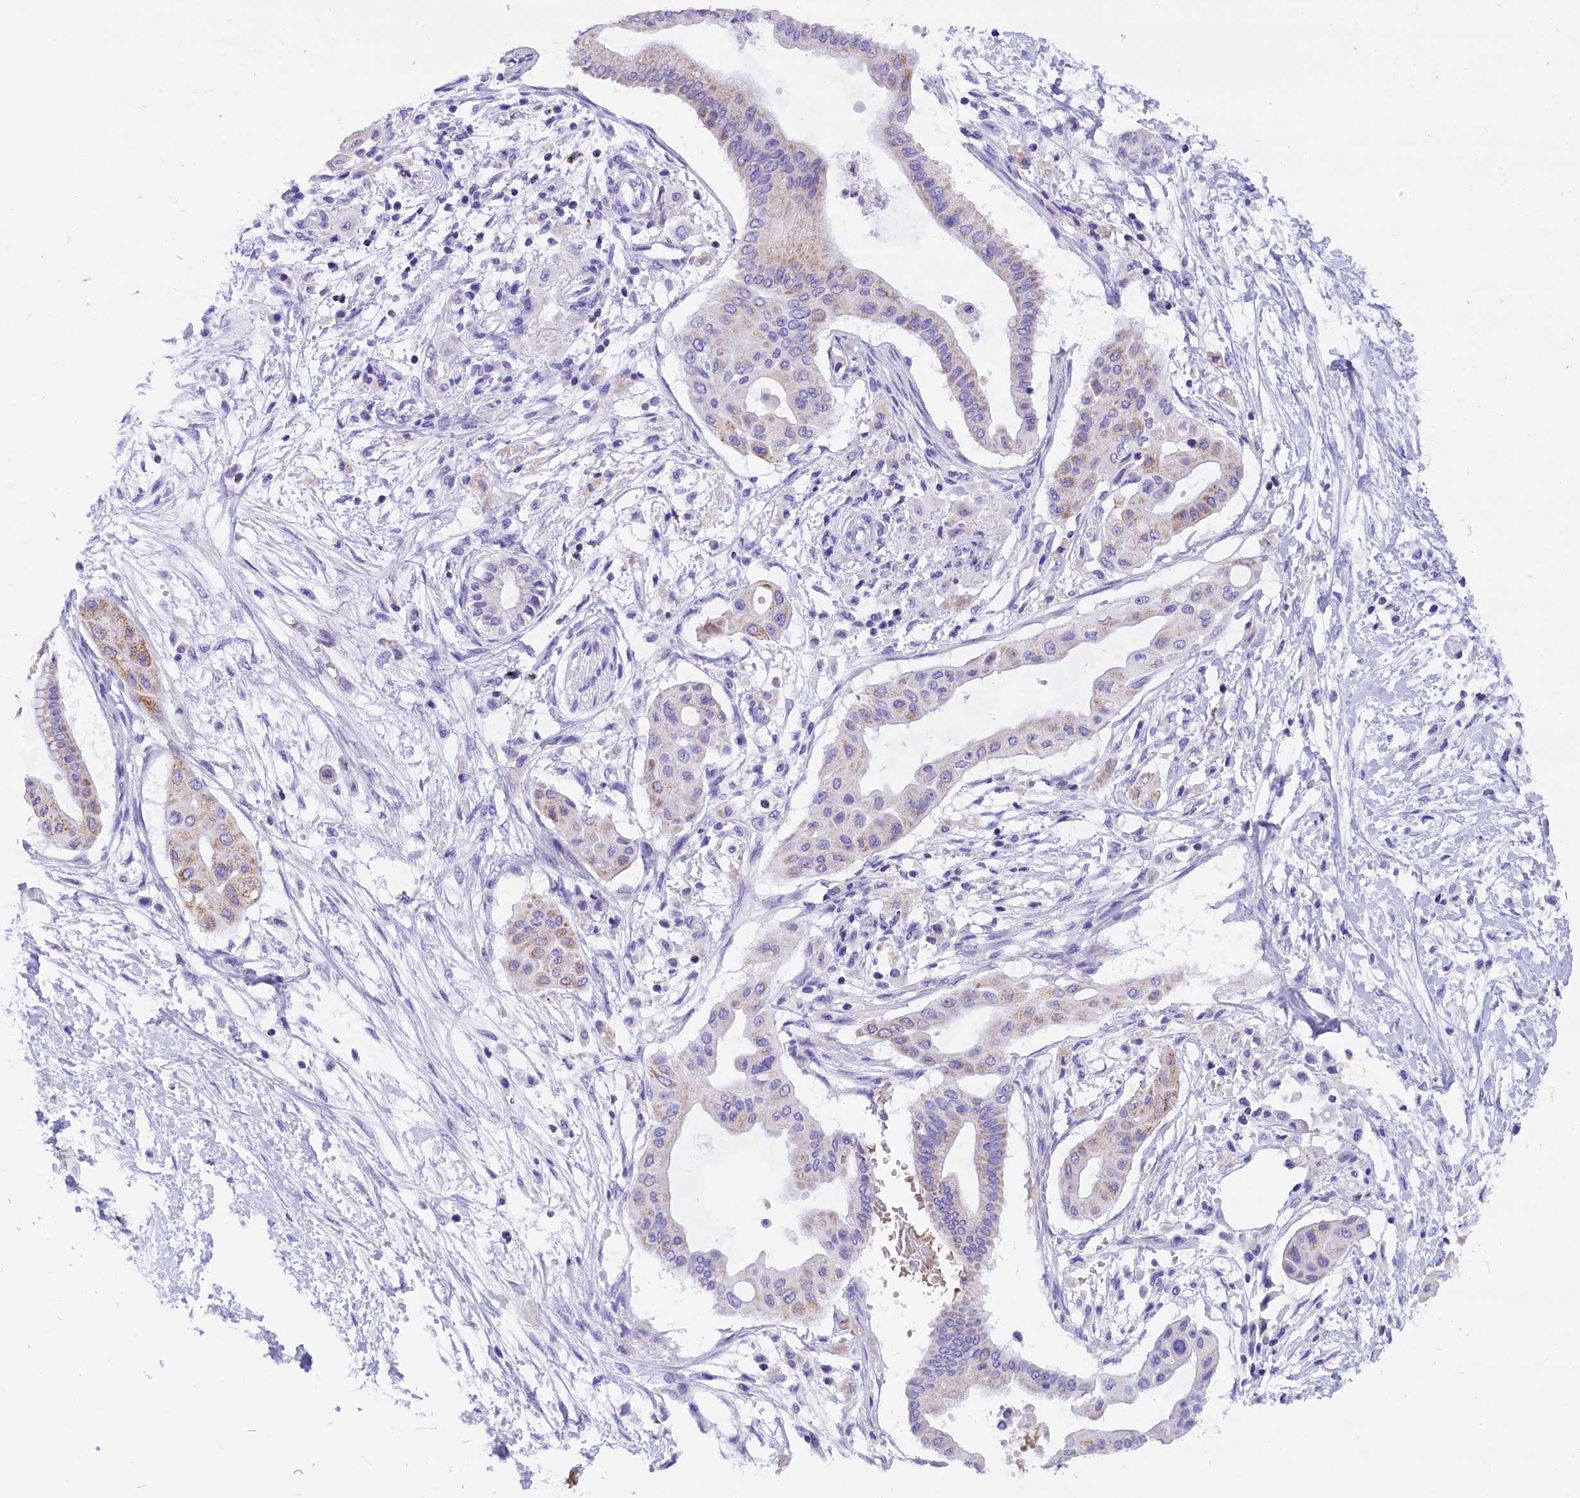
{"staining": {"intensity": "moderate", "quantity": "<25%", "location": "cytoplasmic/membranous"}, "tissue": "pancreatic cancer", "cell_type": "Tumor cells", "image_type": "cancer", "snomed": [{"axis": "morphology", "description": "Adenocarcinoma, NOS"}, {"axis": "topography", "description": "Pancreas"}], "caption": "Immunohistochemistry (IHC) histopathology image of neoplastic tissue: pancreatic adenocarcinoma stained using IHC displays low levels of moderate protein expression localized specifically in the cytoplasmic/membranous of tumor cells, appearing as a cytoplasmic/membranous brown color.", "gene": "ABAT", "patient": {"sex": "male", "age": 68}}